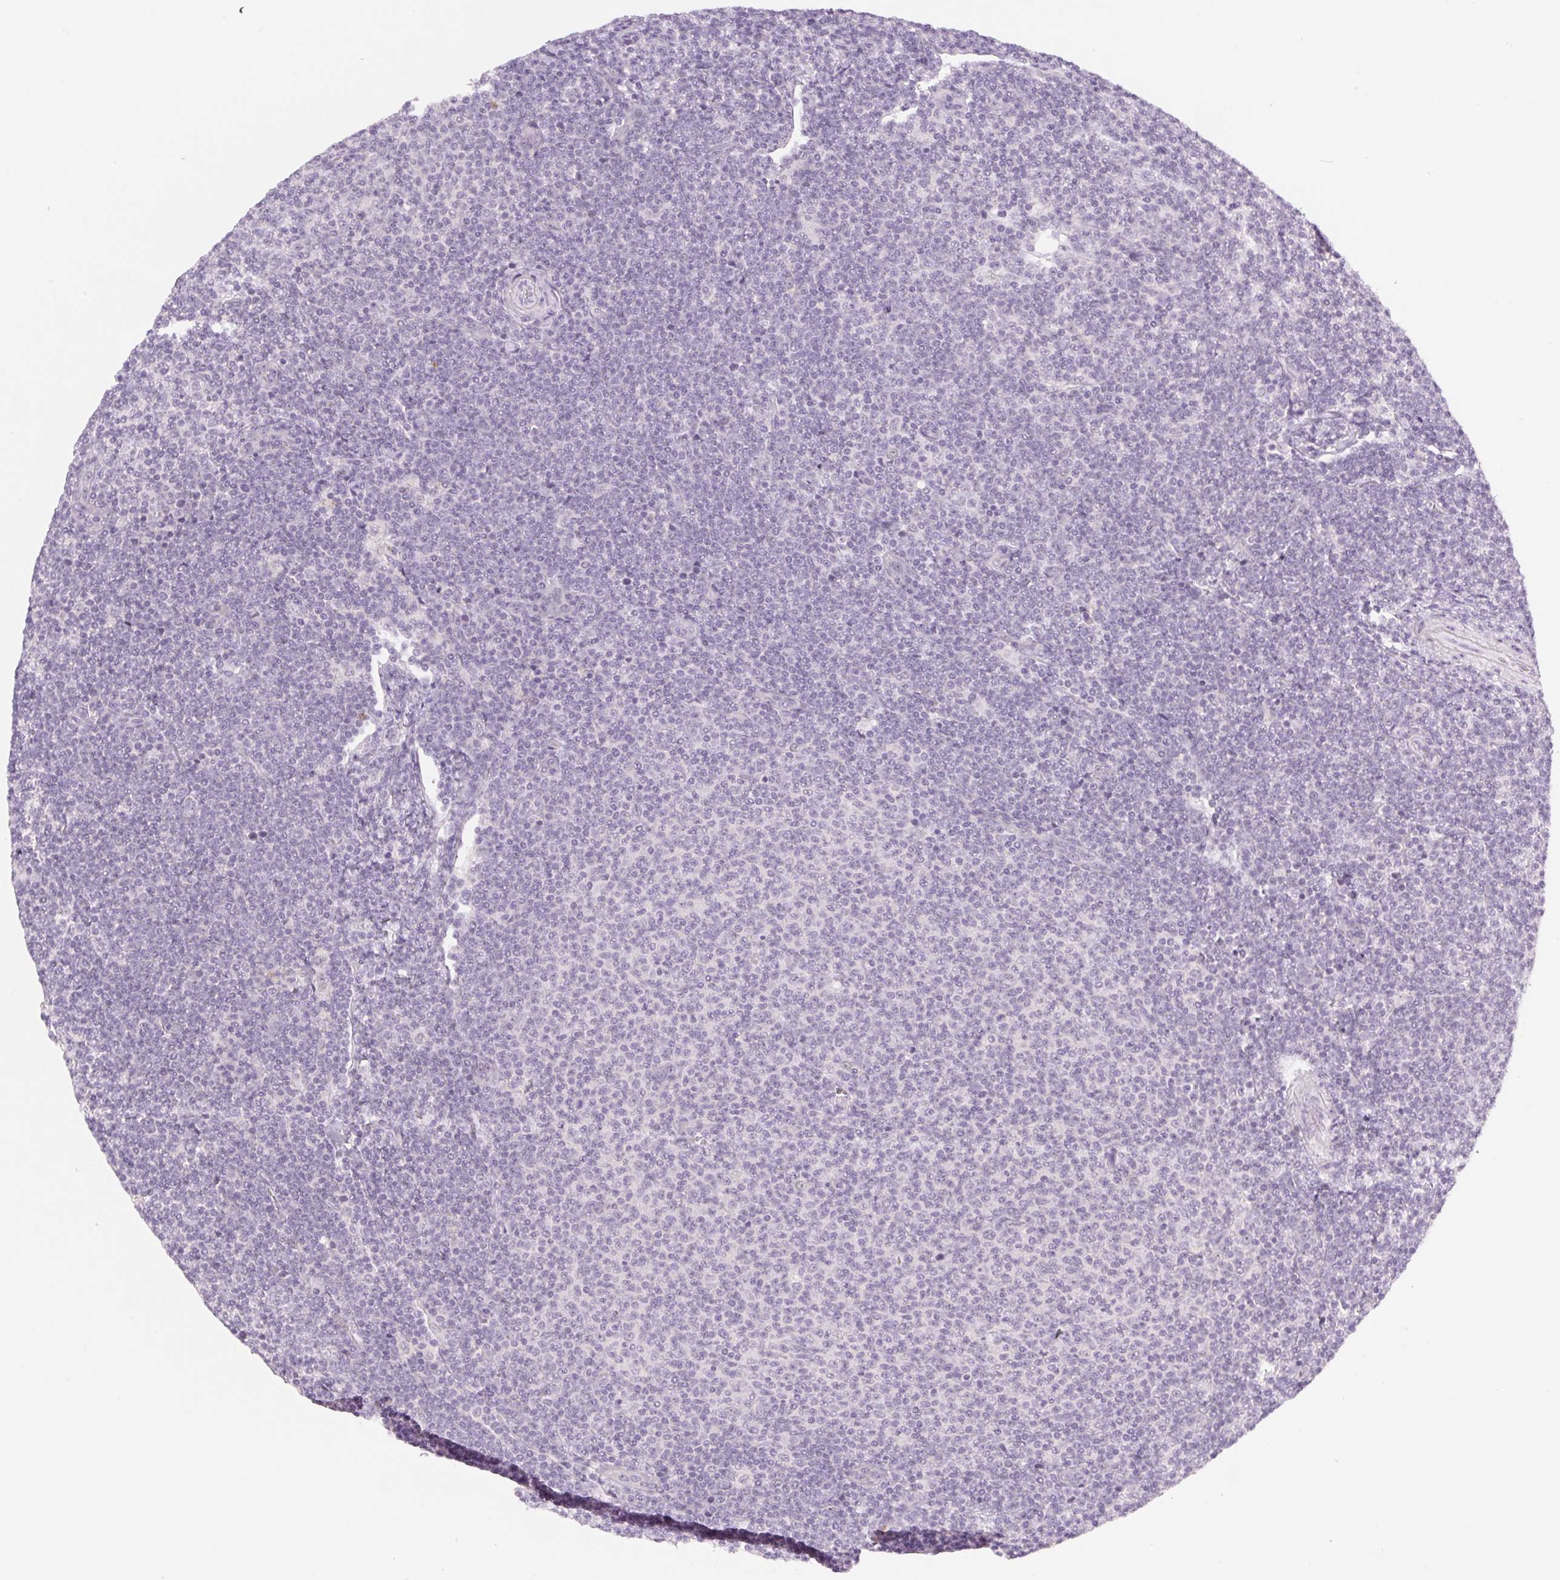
{"staining": {"intensity": "negative", "quantity": "none", "location": "none"}, "tissue": "lymphoma", "cell_type": "Tumor cells", "image_type": "cancer", "snomed": [{"axis": "morphology", "description": "Malignant lymphoma, non-Hodgkin's type, Low grade"}, {"axis": "topography", "description": "Lymph node"}], "caption": "There is no significant staining in tumor cells of lymphoma. (Immunohistochemistry, brightfield microscopy, high magnification).", "gene": "SGF29", "patient": {"sex": "male", "age": 66}}